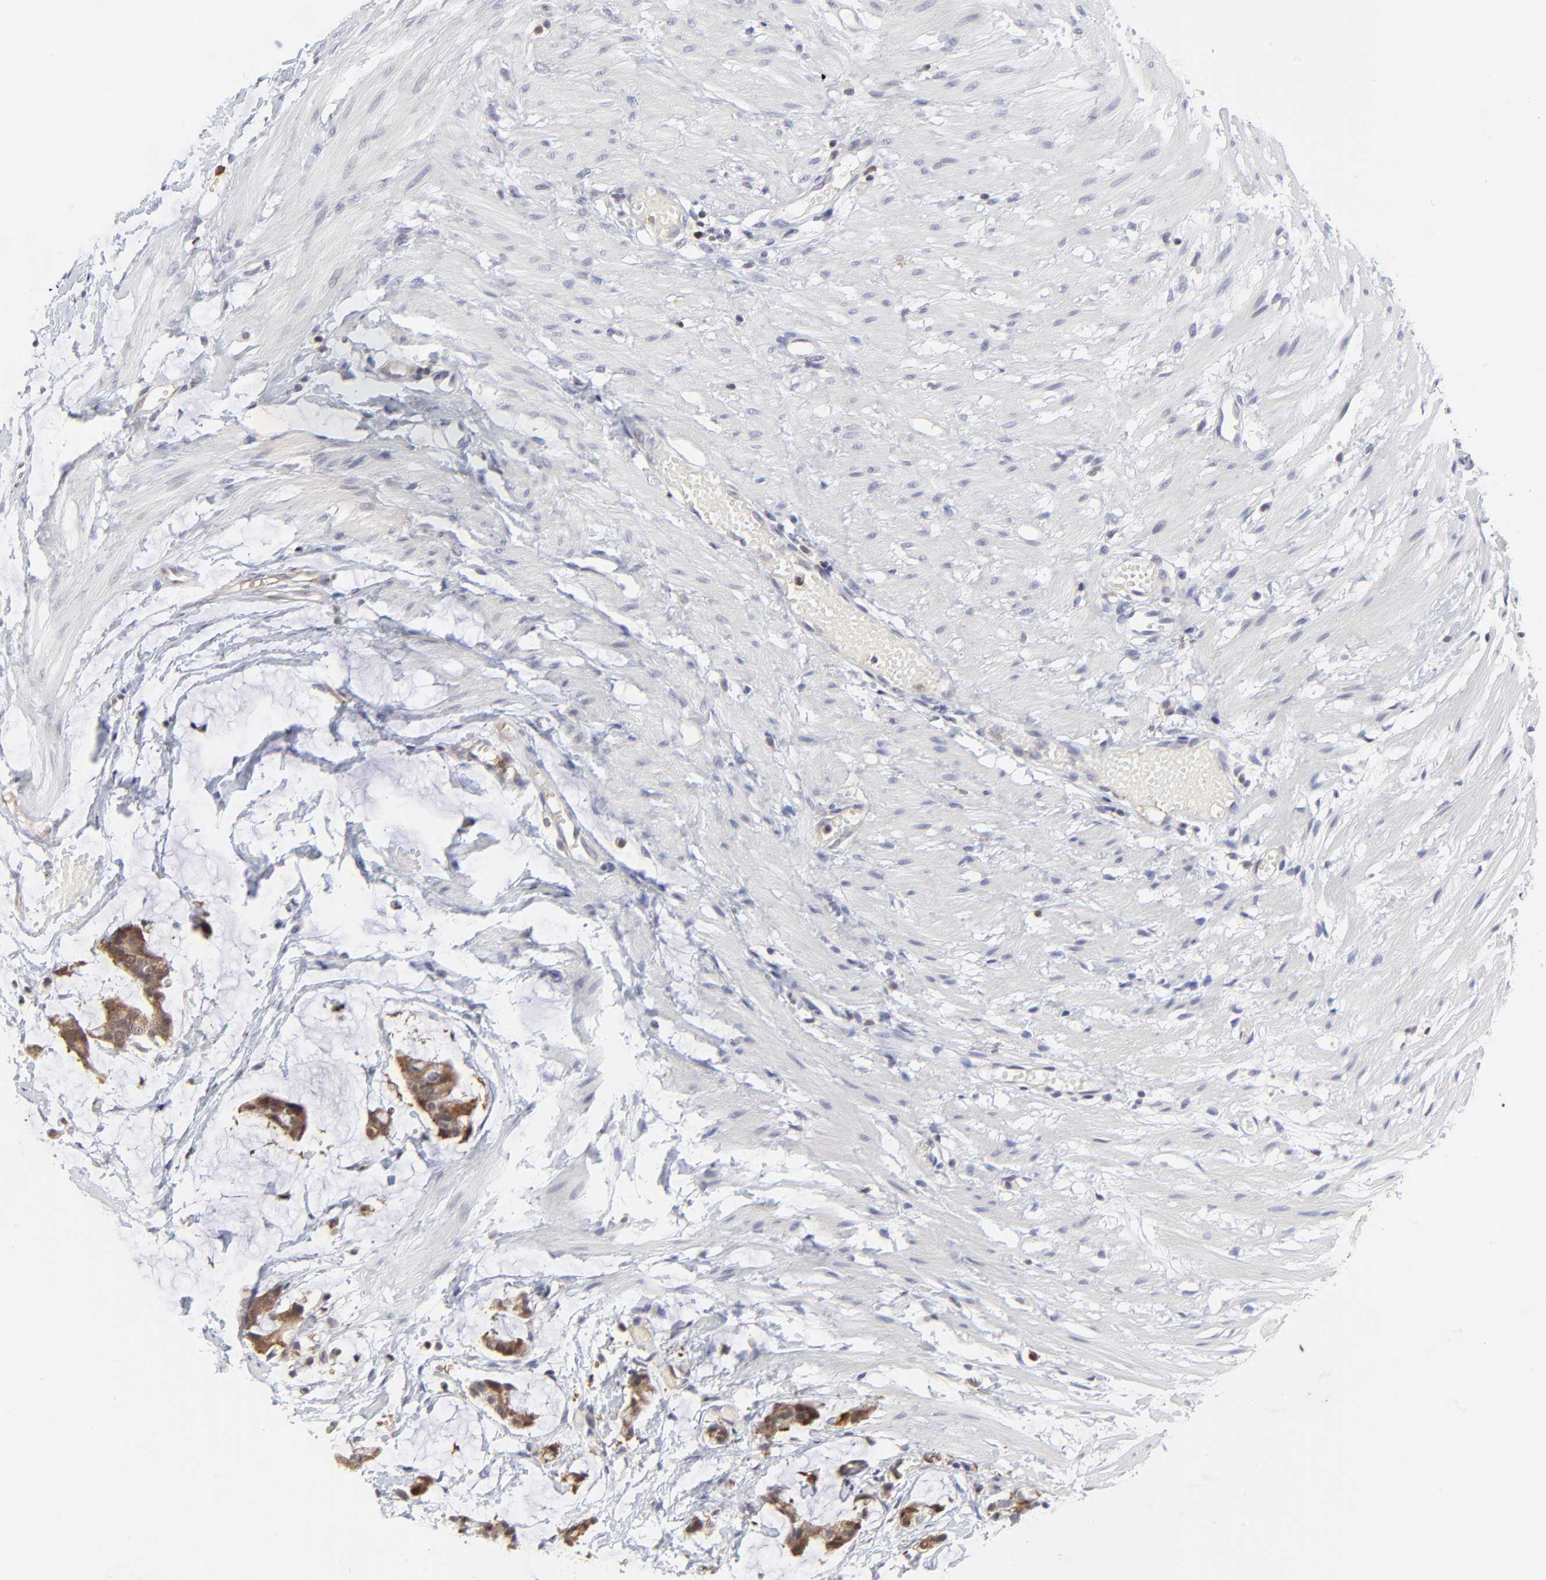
{"staining": {"intensity": "weak", "quantity": ">75%", "location": "cytoplasmic/membranous"}, "tissue": "colorectal cancer", "cell_type": "Tumor cells", "image_type": "cancer", "snomed": [{"axis": "morphology", "description": "Adenocarcinoma, NOS"}, {"axis": "topography", "description": "Colon"}], "caption": "DAB immunohistochemical staining of human adenocarcinoma (colorectal) exhibits weak cytoplasmic/membranous protein expression in approximately >75% of tumor cells.", "gene": "CASP3", "patient": {"sex": "male", "age": 14}}